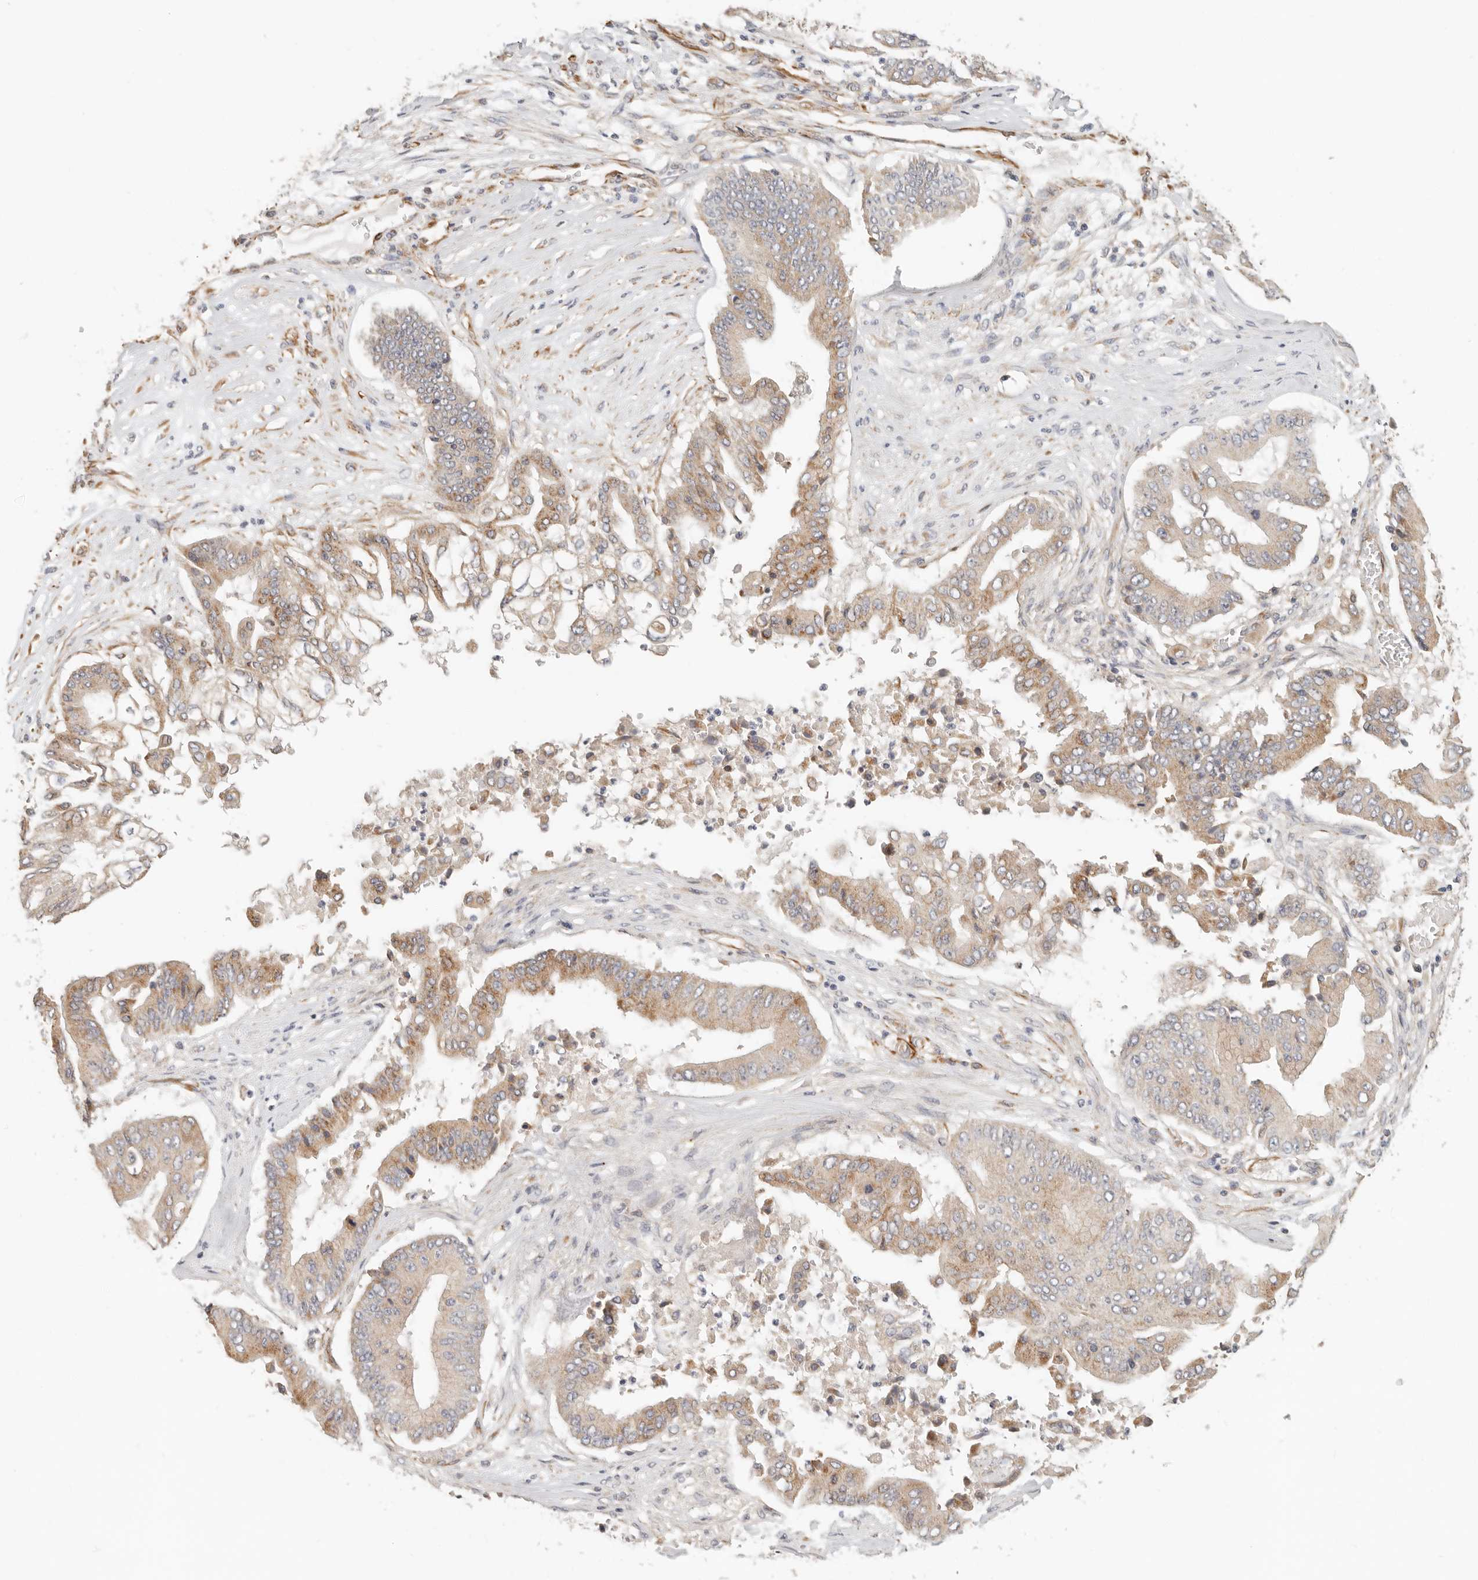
{"staining": {"intensity": "moderate", "quantity": "<25%", "location": "cytoplasmic/membranous"}, "tissue": "pancreatic cancer", "cell_type": "Tumor cells", "image_type": "cancer", "snomed": [{"axis": "morphology", "description": "Adenocarcinoma, NOS"}, {"axis": "topography", "description": "Pancreas"}], "caption": "About <25% of tumor cells in human pancreatic adenocarcinoma exhibit moderate cytoplasmic/membranous protein positivity as visualized by brown immunohistochemical staining.", "gene": "SPRING1", "patient": {"sex": "female", "age": 77}}